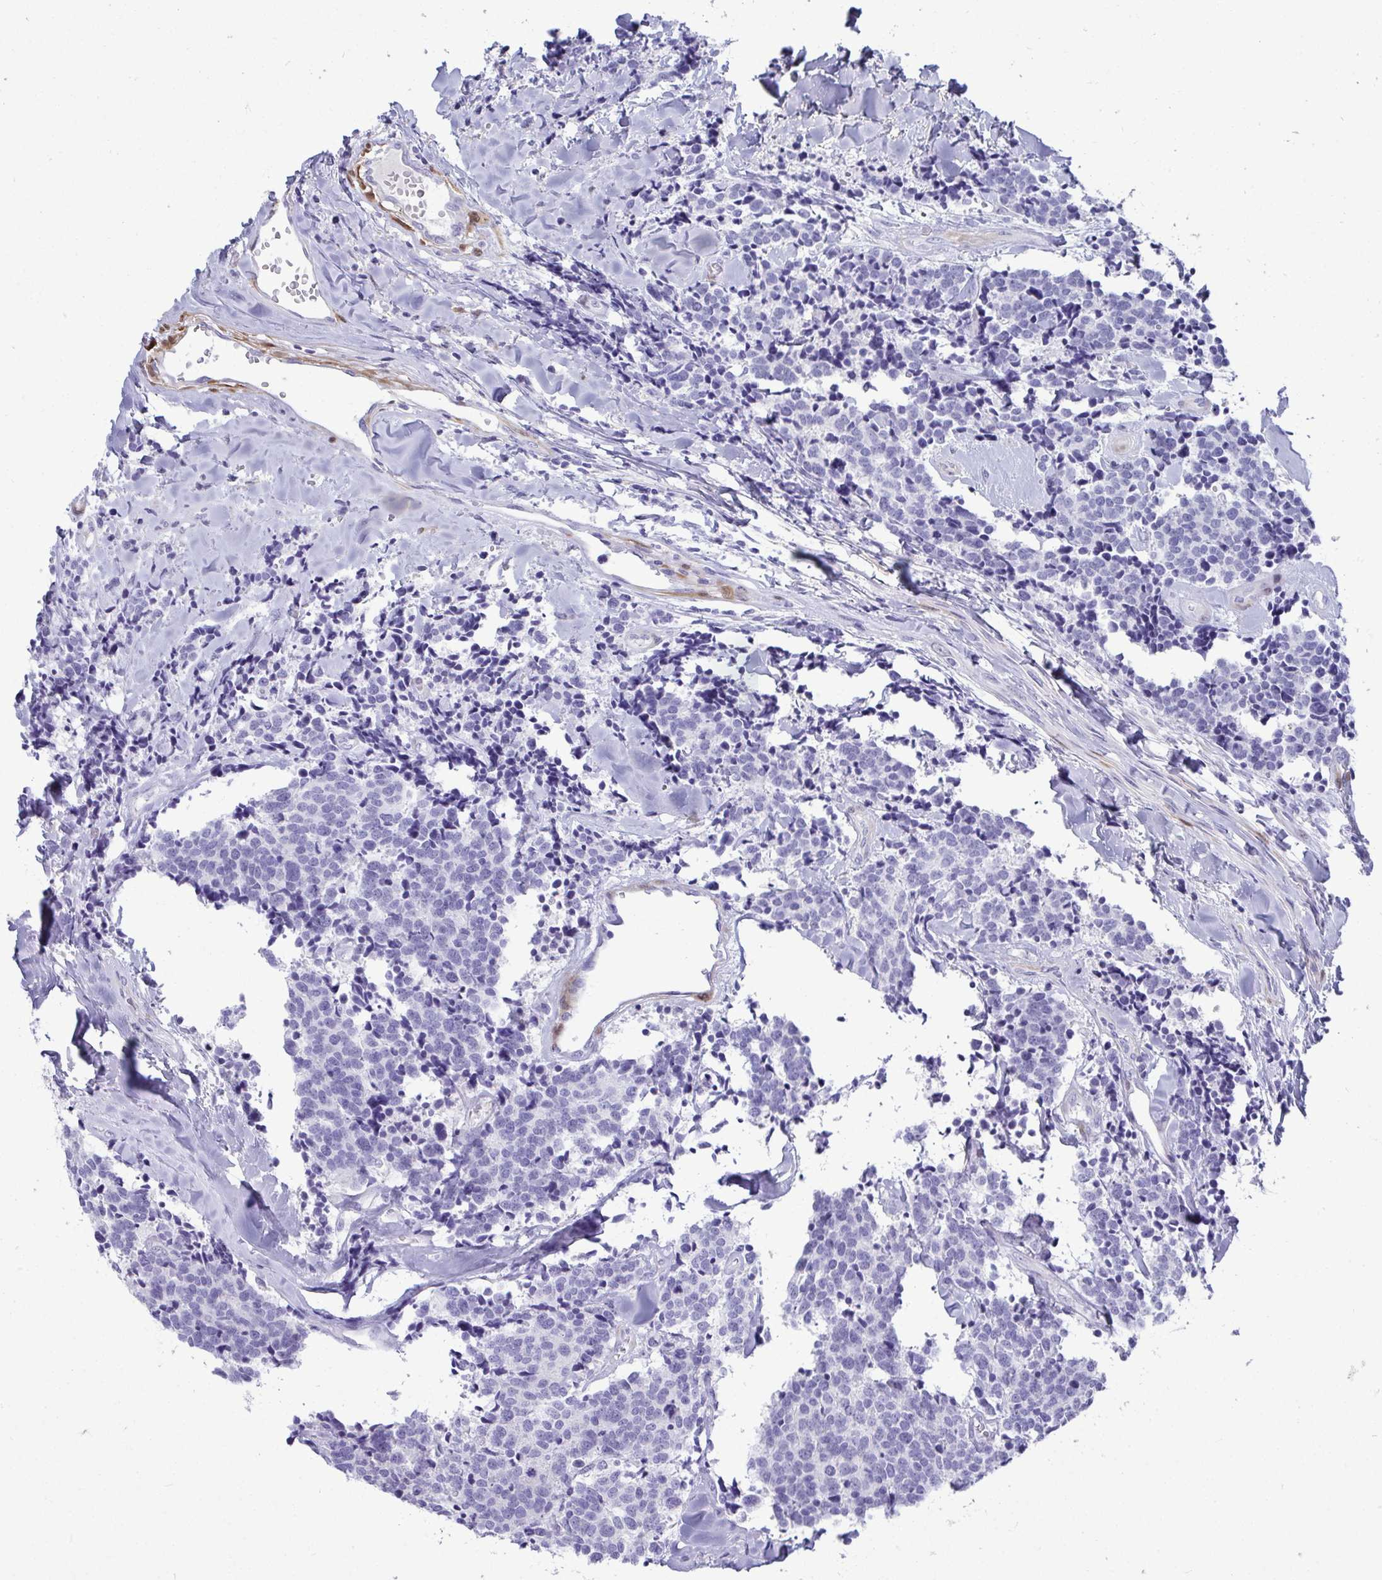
{"staining": {"intensity": "negative", "quantity": "none", "location": "none"}, "tissue": "carcinoid", "cell_type": "Tumor cells", "image_type": "cancer", "snomed": [{"axis": "morphology", "description": "Carcinoid, malignant, NOS"}, {"axis": "topography", "description": "Skin"}], "caption": "Human carcinoid (malignant) stained for a protein using IHC exhibits no expression in tumor cells.", "gene": "HSPB6", "patient": {"sex": "female", "age": 79}}